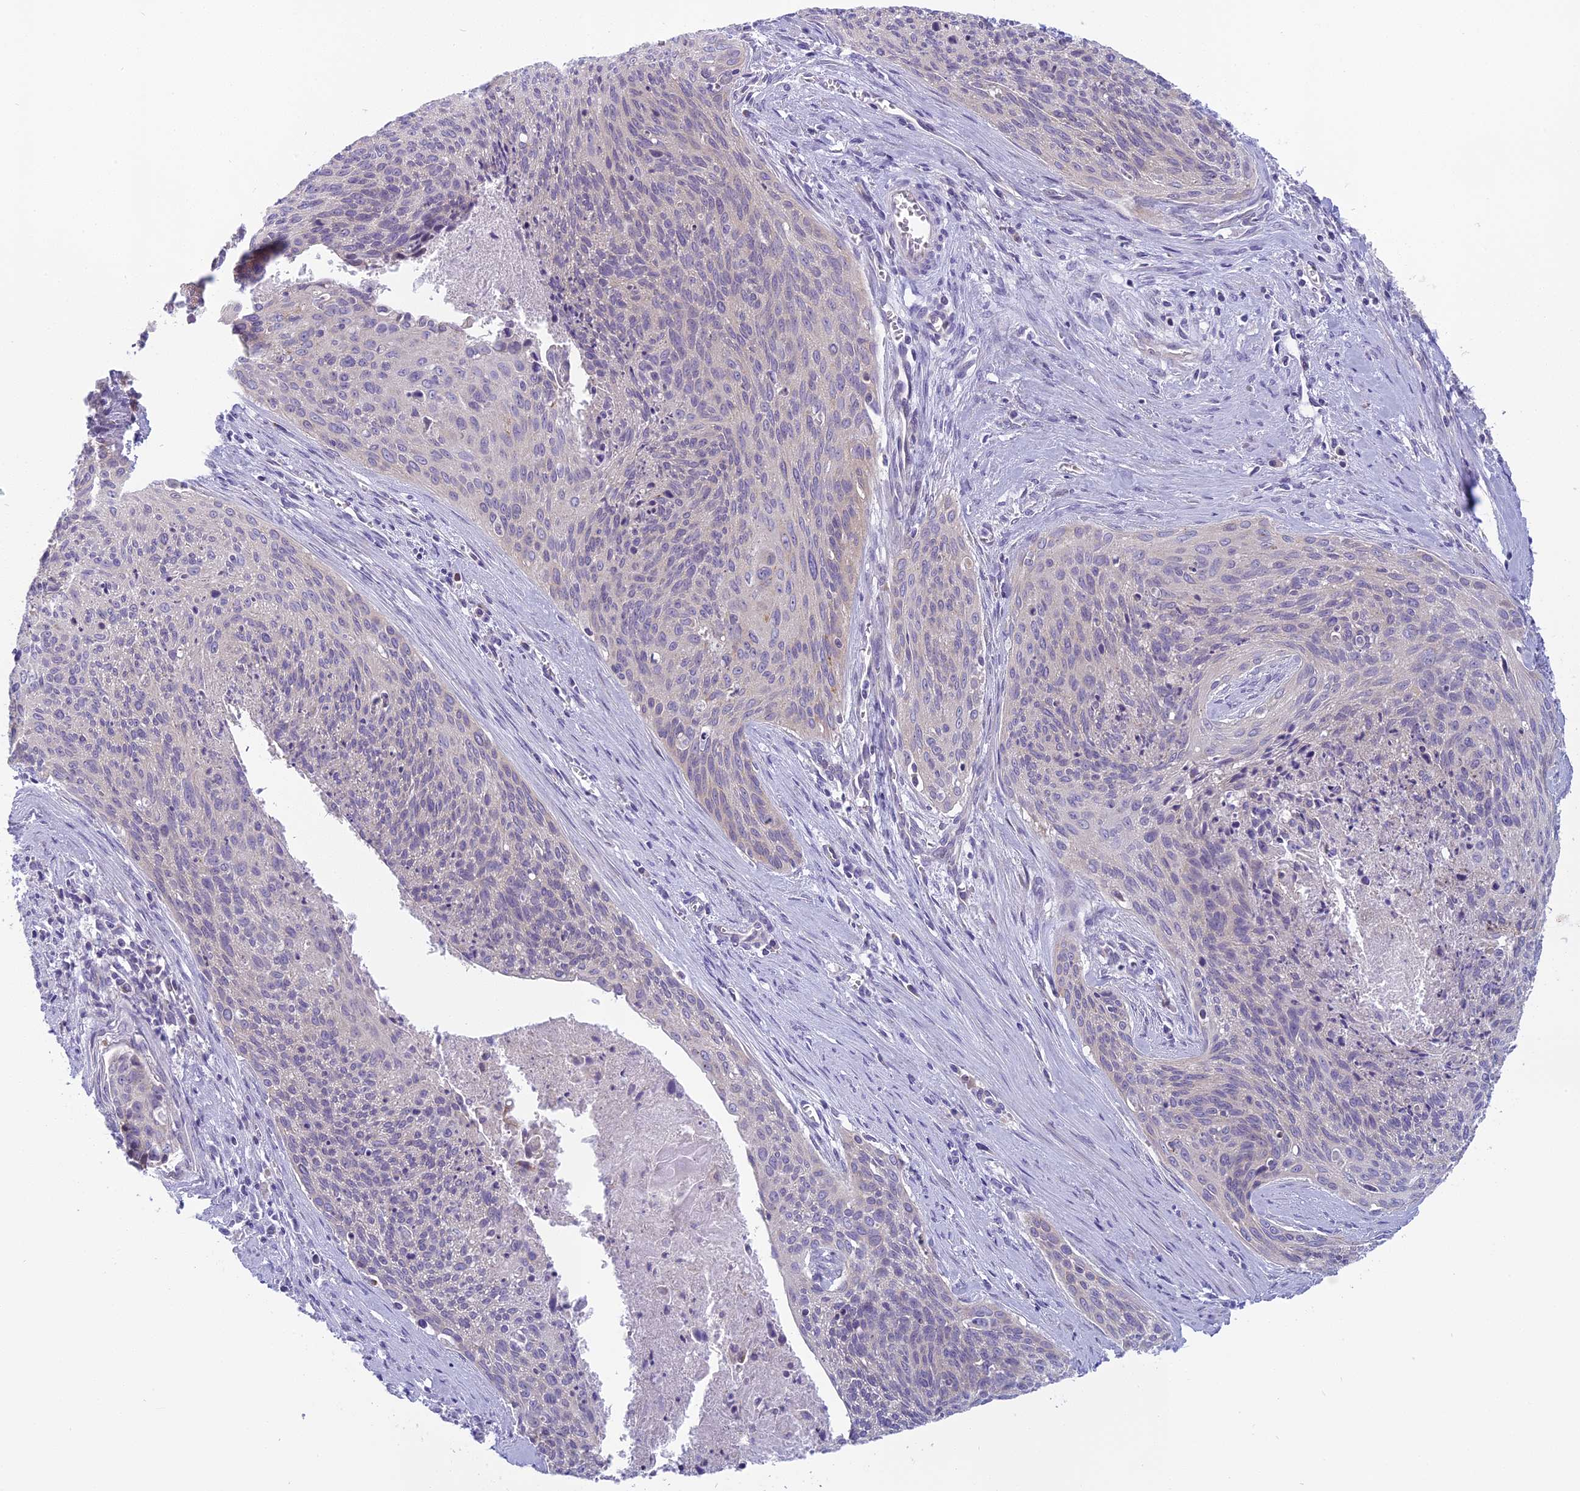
{"staining": {"intensity": "negative", "quantity": "none", "location": "none"}, "tissue": "cervical cancer", "cell_type": "Tumor cells", "image_type": "cancer", "snomed": [{"axis": "morphology", "description": "Squamous cell carcinoma, NOS"}, {"axis": "topography", "description": "Cervix"}], "caption": "This is an immunohistochemistry (IHC) histopathology image of cervical cancer. There is no expression in tumor cells.", "gene": "ARHGEF37", "patient": {"sex": "female", "age": 55}}